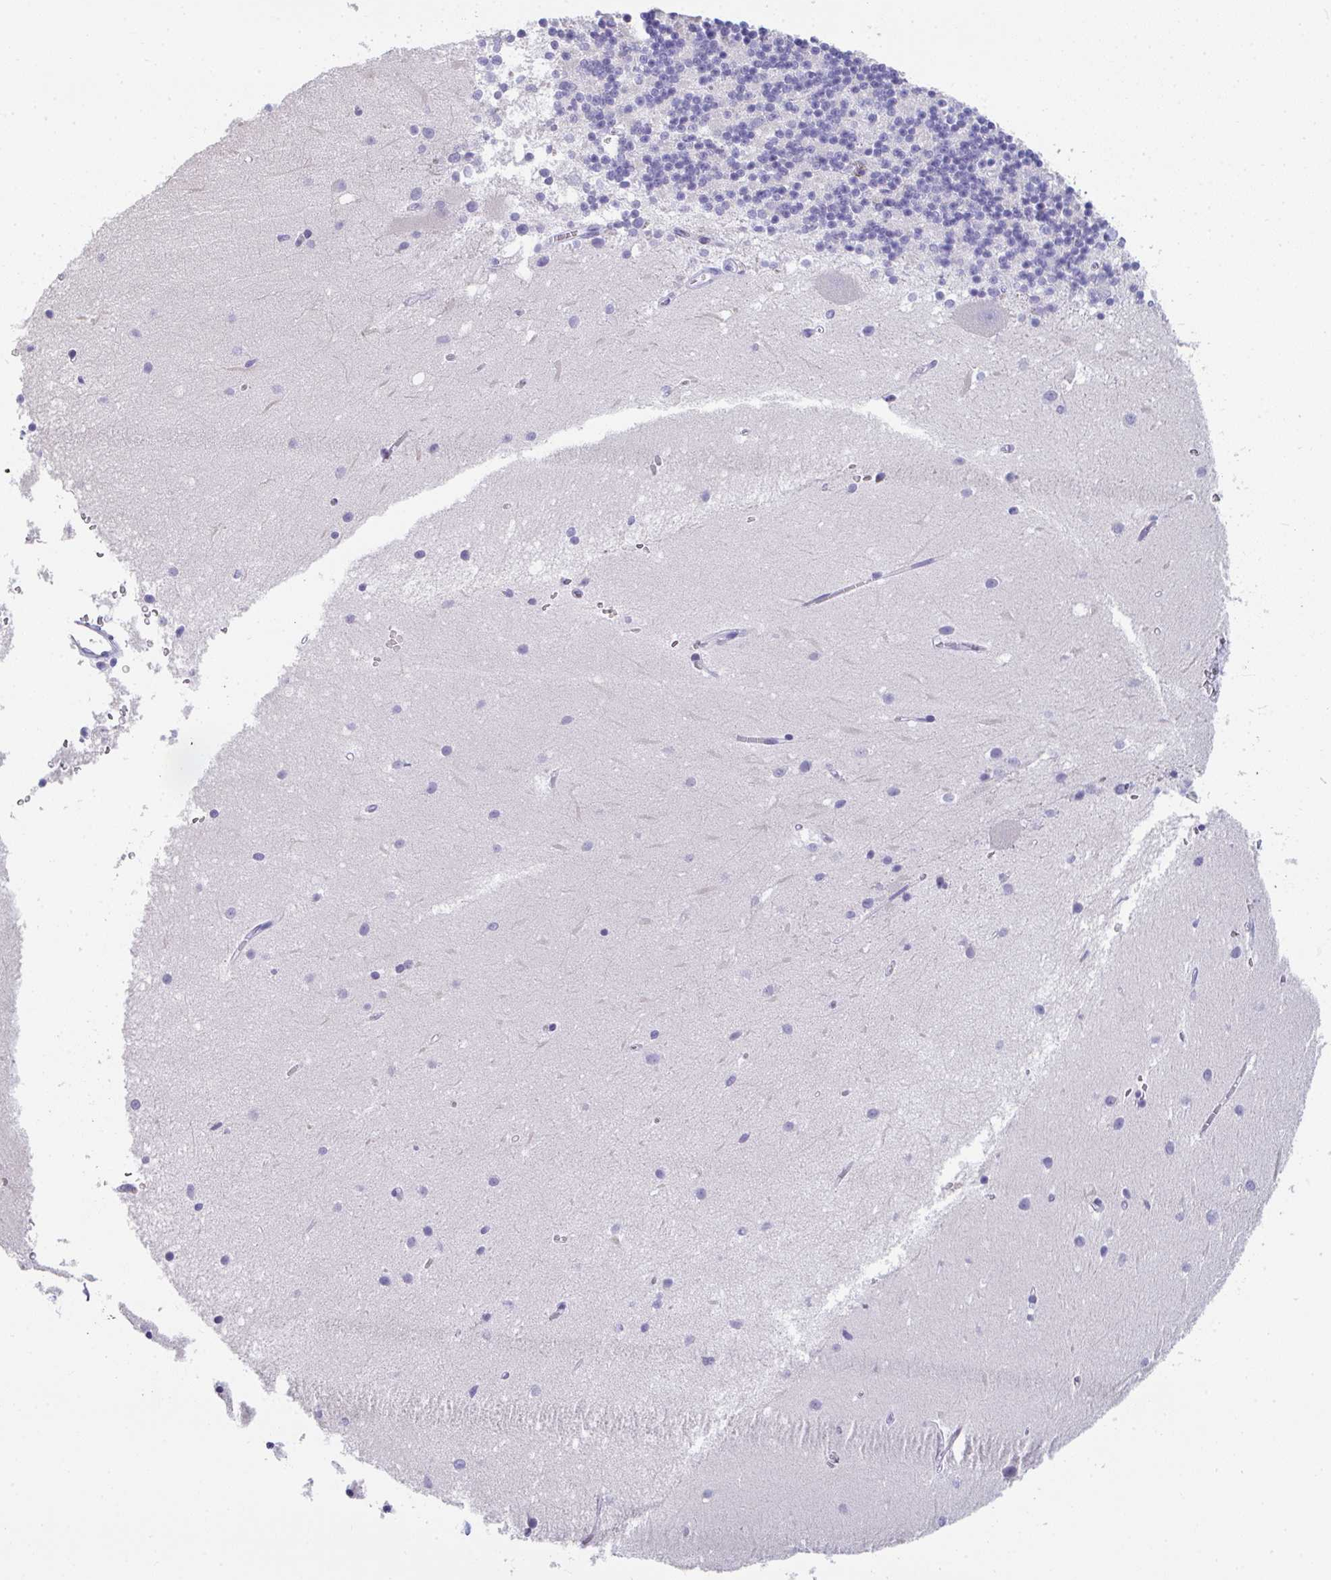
{"staining": {"intensity": "negative", "quantity": "none", "location": "none"}, "tissue": "cerebellum", "cell_type": "Cells in granular layer", "image_type": "normal", "snomed": [{"axis": "morphology", "description": "Normal tissue, NOS"}, {"axis": "topography", "description": "Cerebellum"}], "caption": "The photomicrograph demonstrates no staining of cells in granular layer in normal cerebellum.", "gene": "TTC30A", "patient": {"sex": "male", "age": 54}}